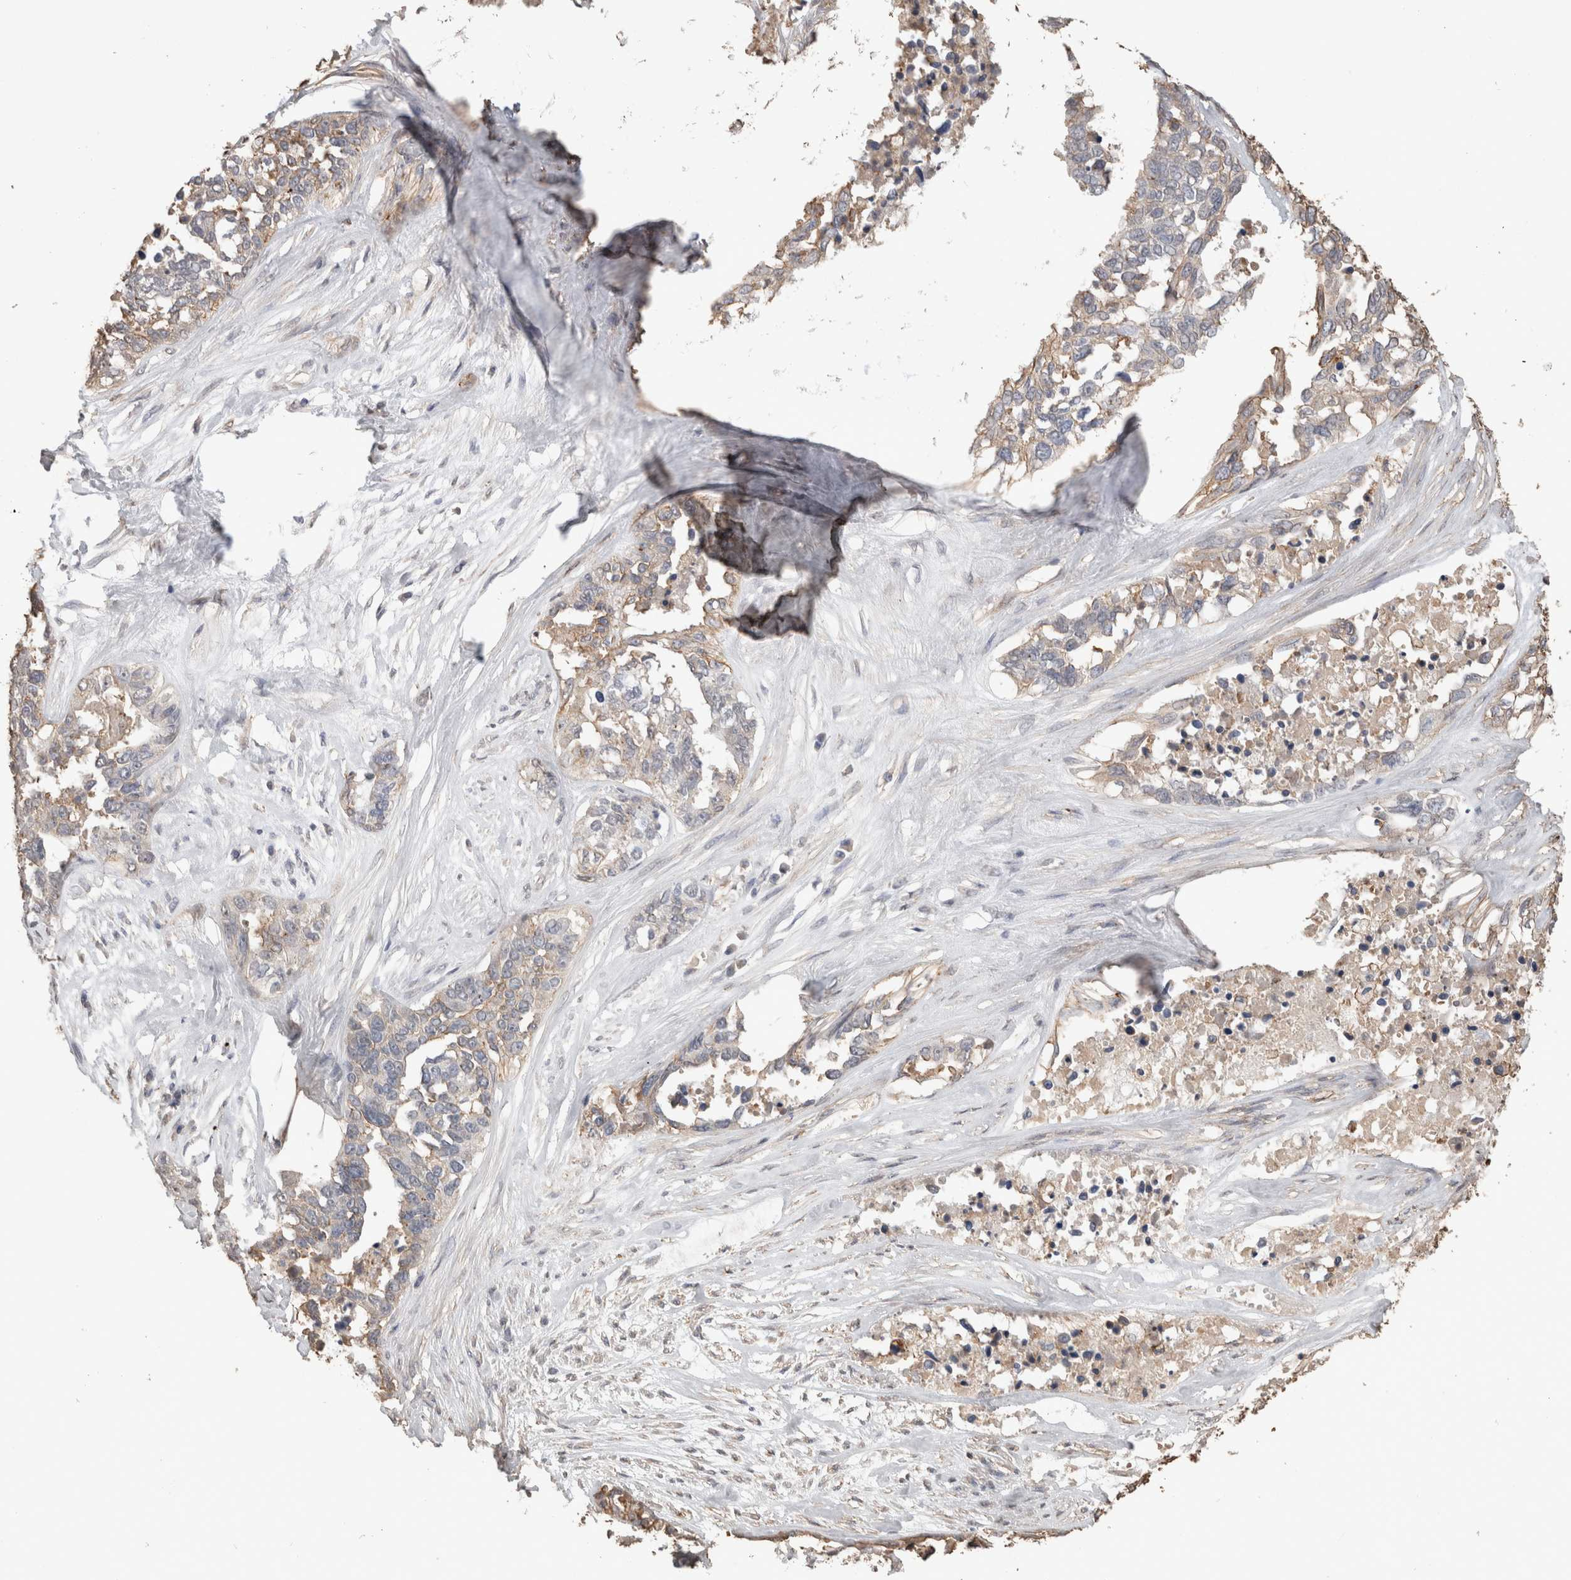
{"staining": {"intensity": "weak", "quantity": "<25%", "location": "cytoplasmic/membranous"}, "tissue": "ovarian cancer", "cell_type": "Tumor cells", "image_type": "cancer", "snomed": [{"axis": "morphology", "description": "Cystadenocarcinoma, serous, NOS"}, {"axis": "topography", "description": "Ovary"}], "caption": "Immunohistochemistry of ovarian cancer shows no staining in tumor cells.", "gene": "S100A10", "patient": {"sex": "female", "age": 44}}